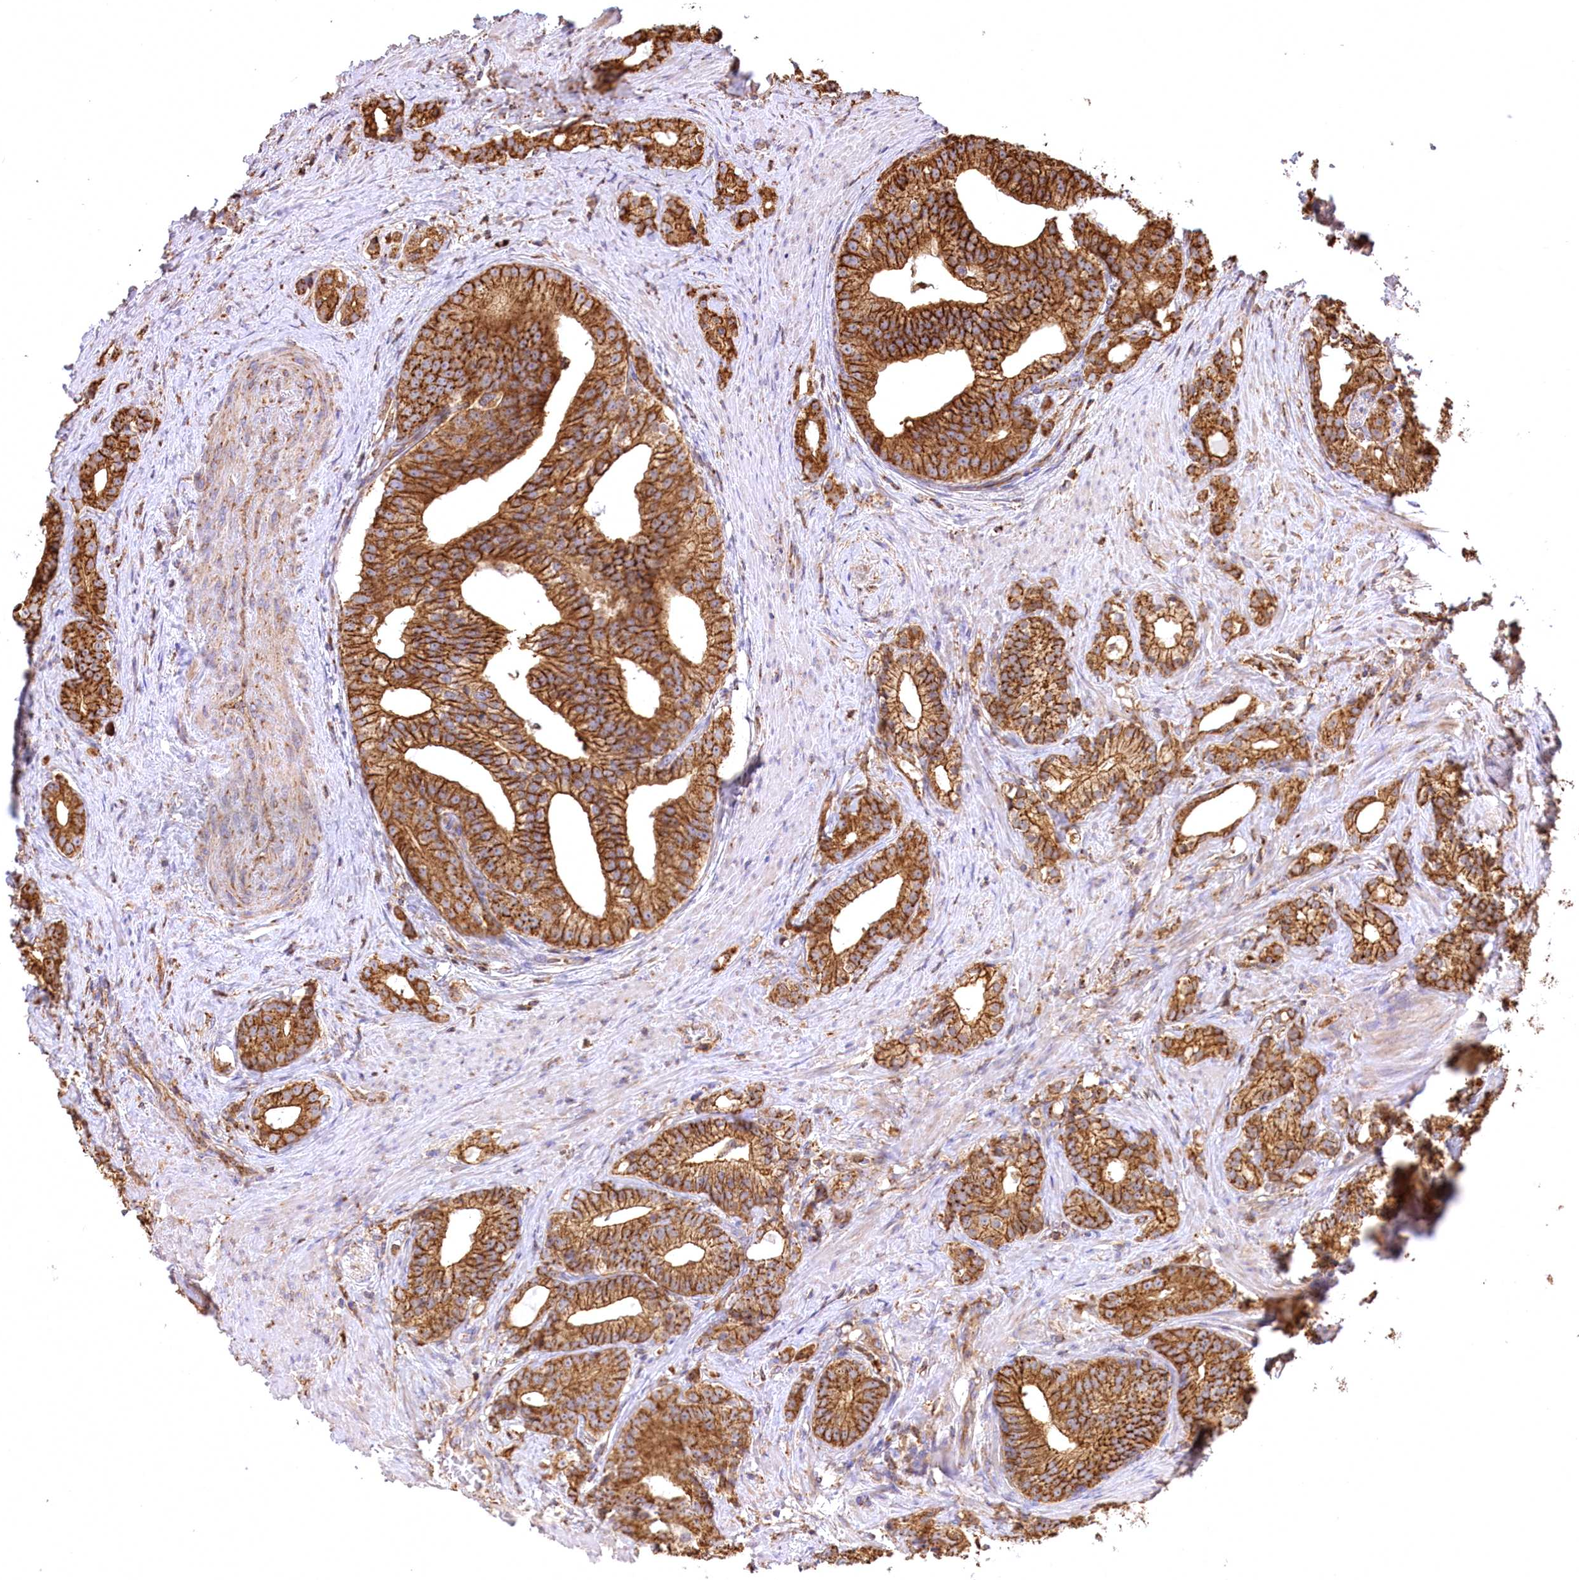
{"staining": {"intensity": "strong", "quantity": ">75%", "location": "cytoplasmic/membranous"}, "tissue": "prostate cancer", "cell_type": "Tumor cells", "image_type": "cancer", "snomed": [{"axis": "morphology", "description": "Adenocarcinoma, Low grade"}, {"axis": "topography", "description": "Prostate"}], "caption": "Adenocarcinoma (low-grade) (prostate) tissue exhibits strong cytoplasmic/membranous positivity in approximately >75% of tumor cells, visualized by immunohistochemistry.", "gene": "CARD19", "patient": {"sex": "male", "age": 71}}